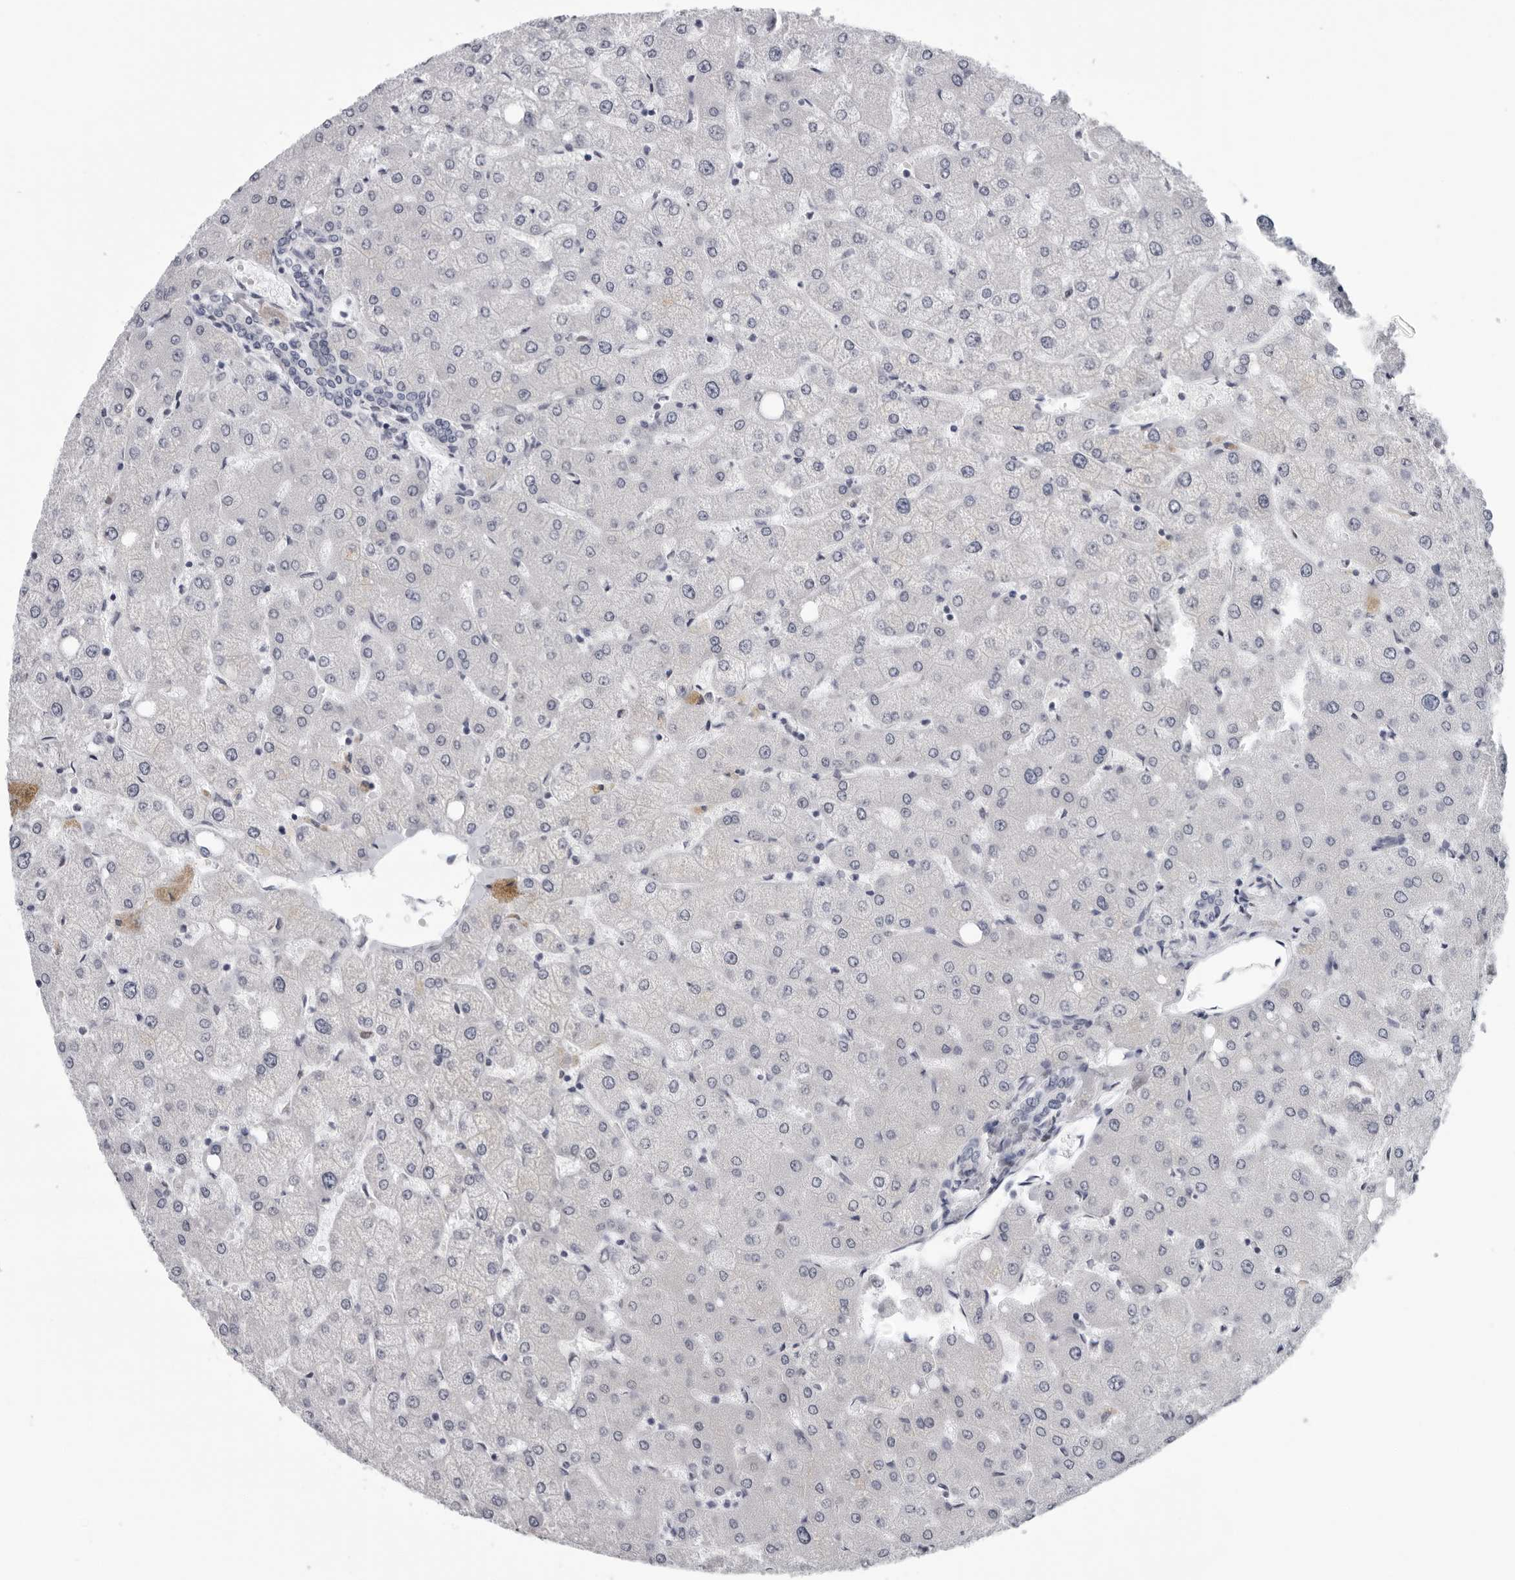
{"staining": {"intensity": "negative", "quantity": "none", "location": "none"}, "tissue": "liver", "cell_type": "Cholangiocytes", "image_type": "normal", "snomed": [{"axis": "morphology", "description": "Normal tissue, NOS"}, {"axis": "topography", "description": "Liver"}], "caption": "This micrograph is of unremarkable liver stained with IHC to label a protein in brown with the nuclei are counter-stained blue. There is no staining in cholangiocytes. Brightfield microscopy of immunohistochemistry stained with DAB (3,3'-diaminobenzidine) (brown) and hematoxylin (blue), captured at high magnification.", "gene": "CPT2", "patient": {"sex": "female", "age": 54}}